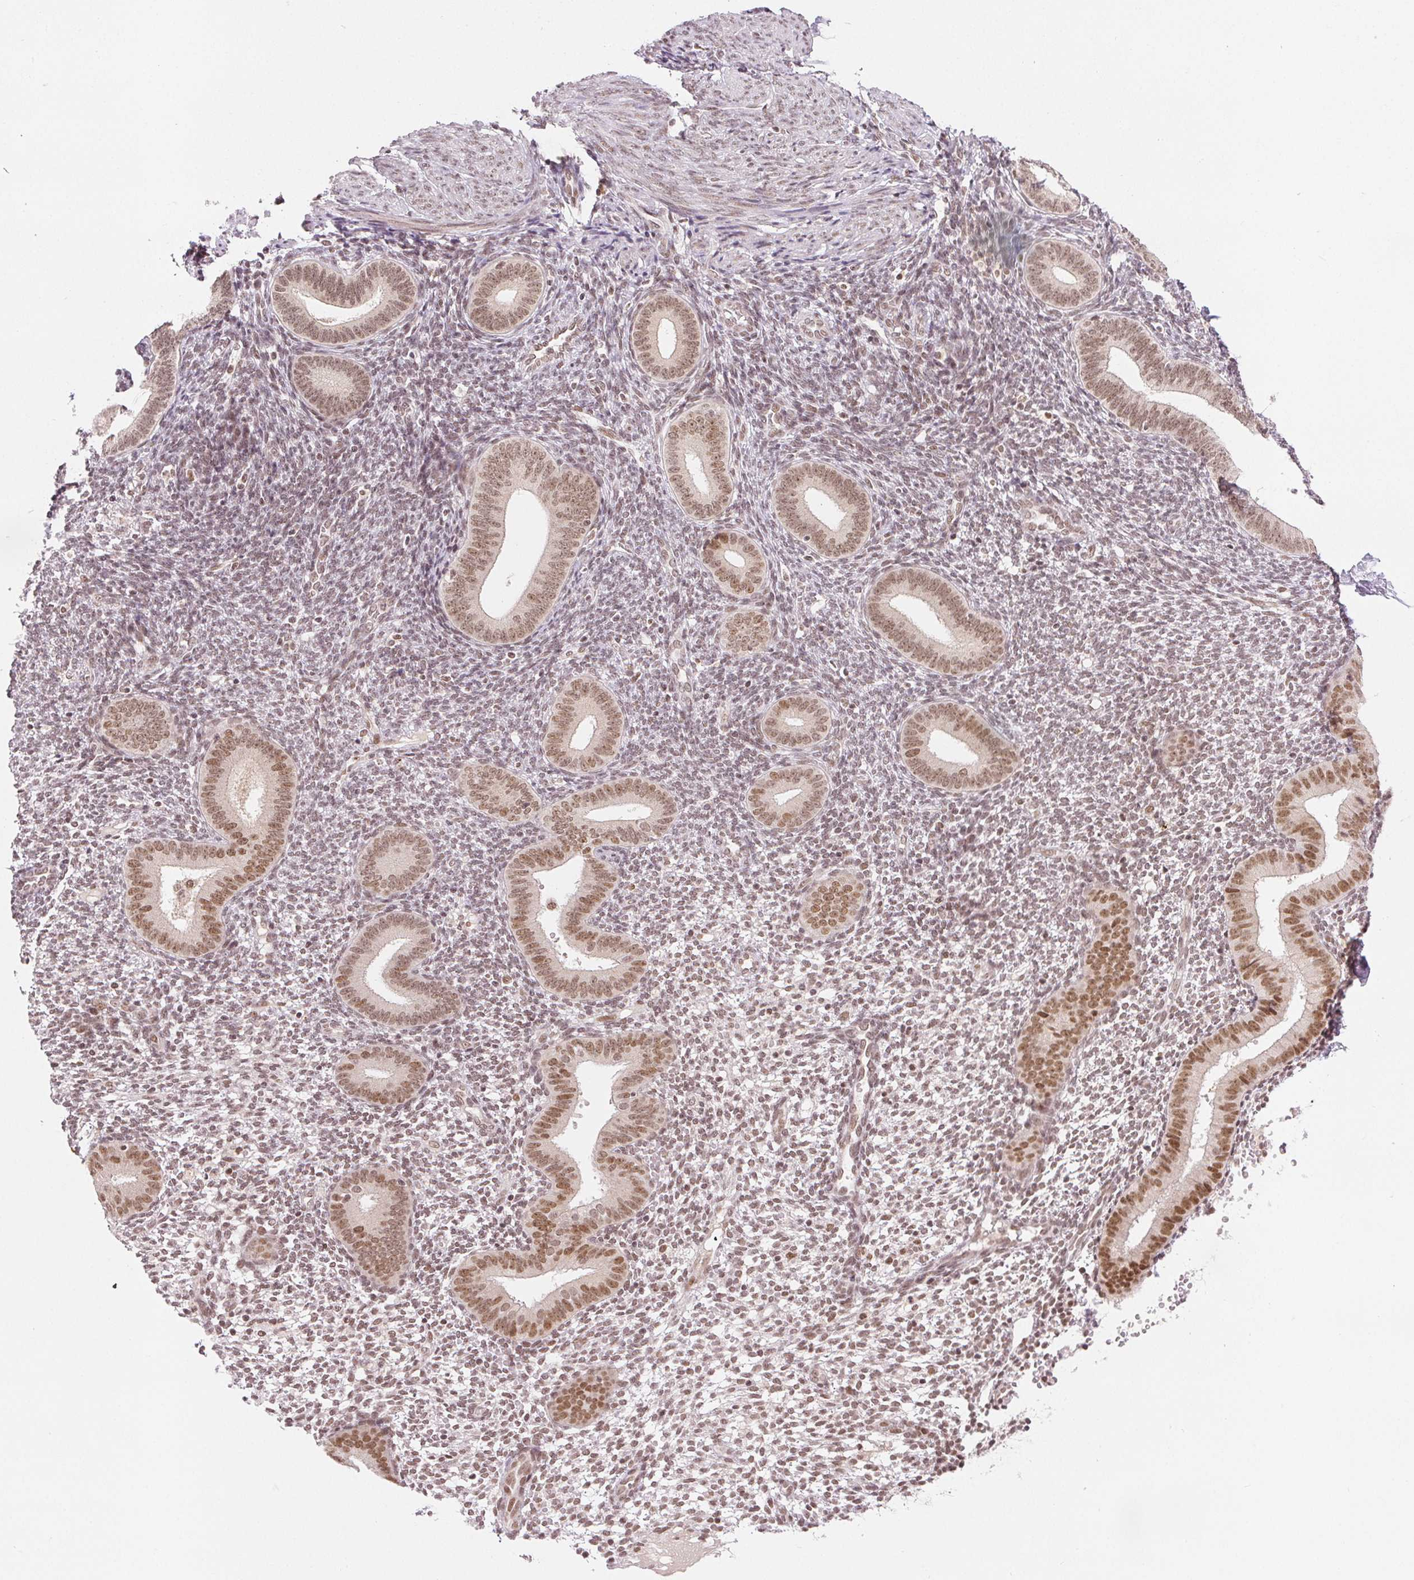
{"staining": {"intensity": "moderate", "quantity": "25%-75%", "location": "nuclear"}, "tissue": "endometrium", "cell_type": "Cells in endometrial stroma", "image_type": "normal", "snomed": [{"axis": "morphology", "description": "Normal tissue, NOS"}, {"axis": "topography", "description": "Endometrium"}], "caption": "Endometrium was stained to show a protein in brown. There is medium levels of moderate nuclear staining in approximately 25%-75% of cells in endometrial stroma.", "gene": "DEK", "patient": {"sex": "female", "age": 40}}